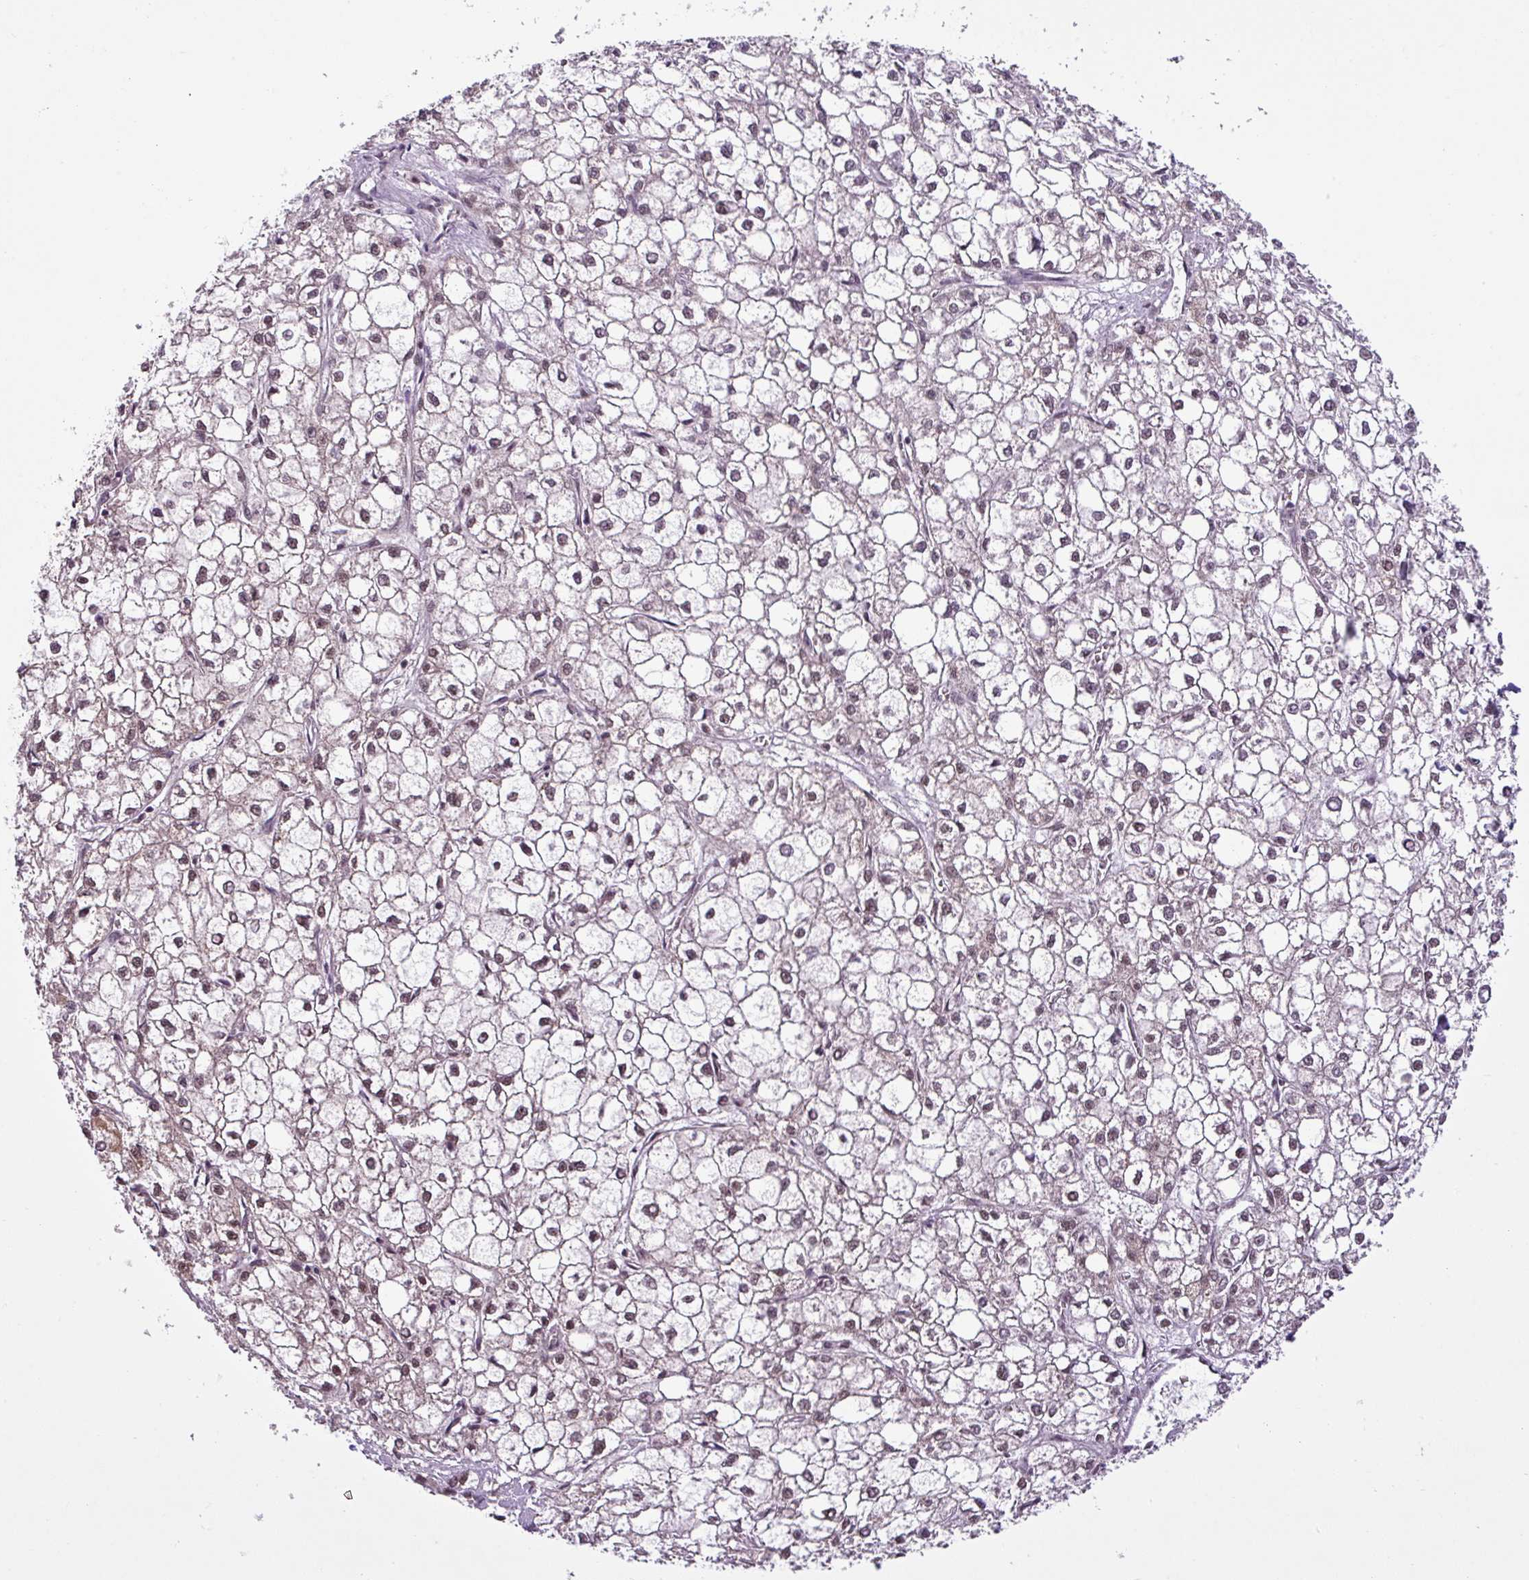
{"staining": {"intensity": "weak", "quantity": ">75%", "location": "nuclear"}, "tissue": "liver cancer", "cell_type": "Tumor cells", "image_type": "cancer", "snomed": [{"axis": "morphology", "description": "Carcinoma, Hepatocellular, NOS"}, {"axis": "topography", "description": "Liver"}], "caption": "Immunohistochemistry of liver hepatocellular carcinoma exhibits low levels of weak nuclear expression in approximately >75% of tumor cells.", "gene": "MFHAS1", "patient": {"sex": "female", "age": 43}}